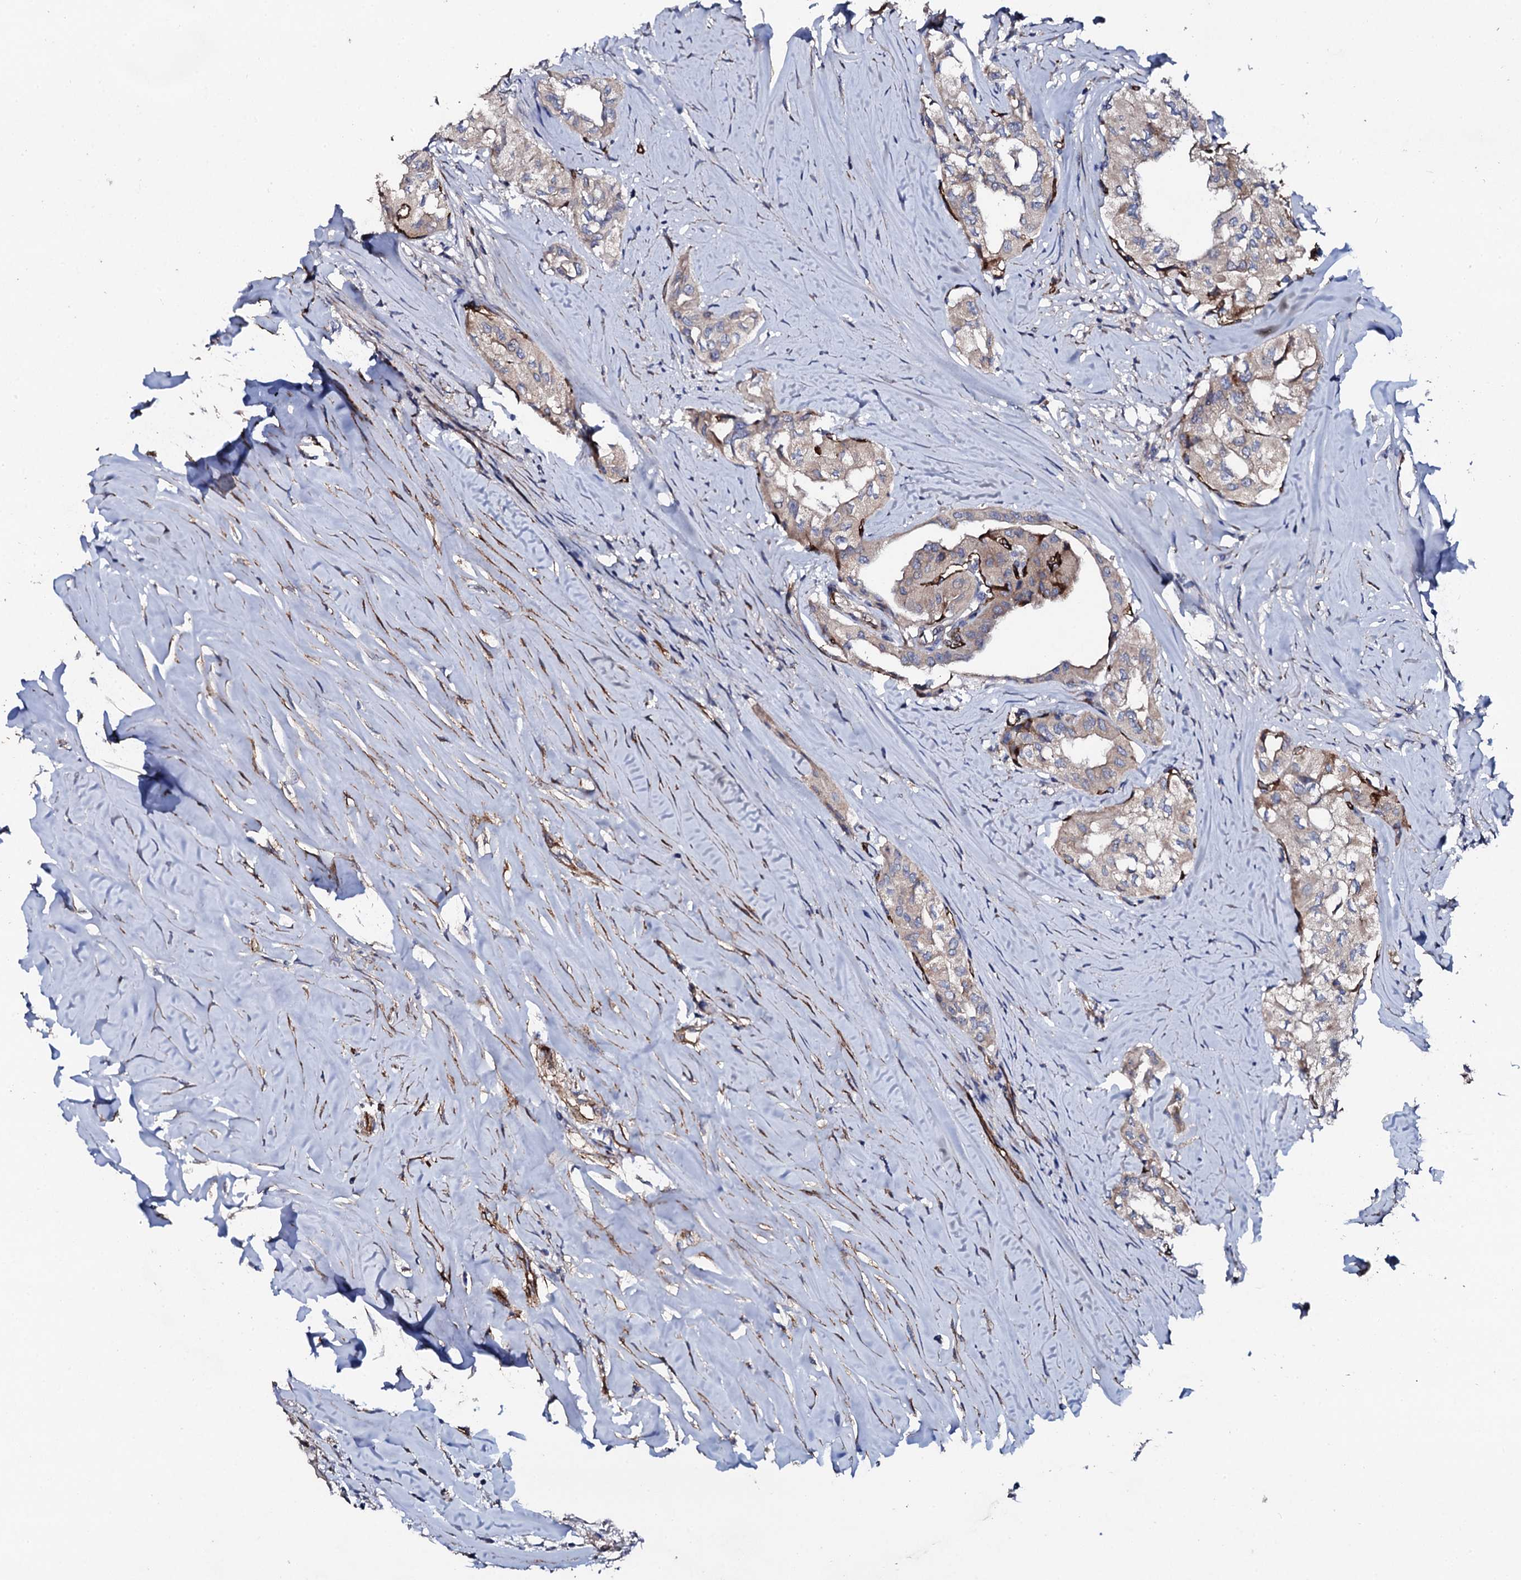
{"staining": {"intensity": "weak", "quantity": ">75%", "location": "cytoplasmic/membranous"}, "tissue": "thyroid cancer", "cell_type": "Tumor cells", "image_type": "cancer", "snomed": [{"axis": "morphology", "description": "Papillary adenocarcinoma, NOS"}, {"axis": "topography", "description": "Thyroid gland"}], "caption": "Immunohistochemical staining of thyroid cancer (papillary adenocarcinoma) demonstrates weak cytoplasmic/membranous protein staining in approximately >75% of tumor cells.", "gene": "DBX1", "patient": {"sex": "female", "age": 59}}